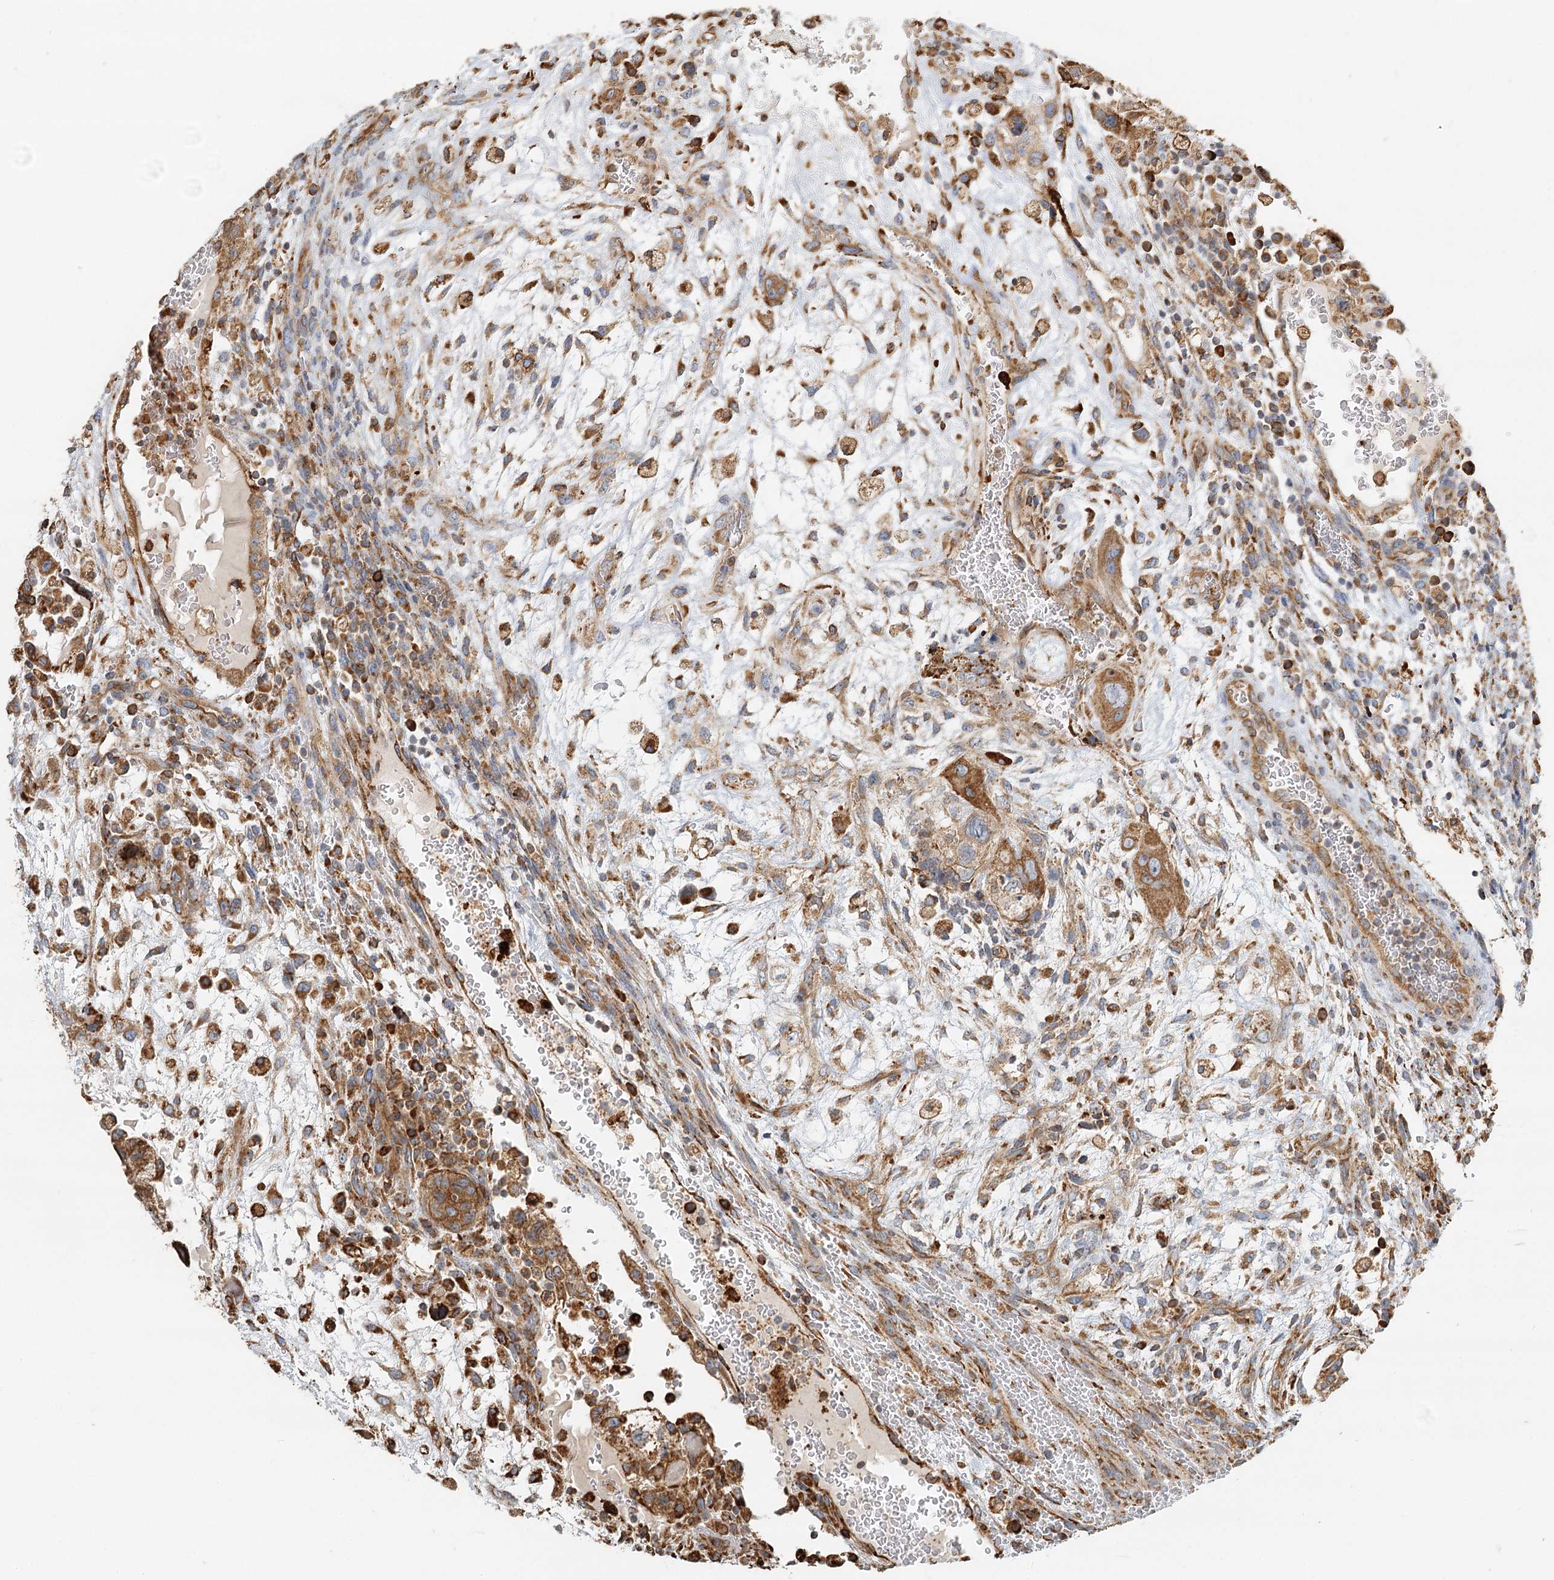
{"staining": {"intensity": "moderate", "quantity": ">75%", "location": "cytoplasmic/membranous"}, "tissue": "testis cancer", "cell_type": "Tumor cells", "image_type": "cancer", "snomed": [{"axis": "morphology", "description": "Carcinoma, Embryonal, NOS"}, {"axis": "topography", "description": "Testis"}], "caption": "A high-resolution photomicrograph shows immunohistochemistry (IHC) staining of embryonal carcinoma (testis), which reveals moderate cytoplasmic/membranous positivity in approximately >75% of tumor cells. Immunohistochemistry (ihc) stains the protein in brown and the nuclei are stained blue.", "gene": "TAS1R1", "patient": {"sex": "male", "age": 36}}